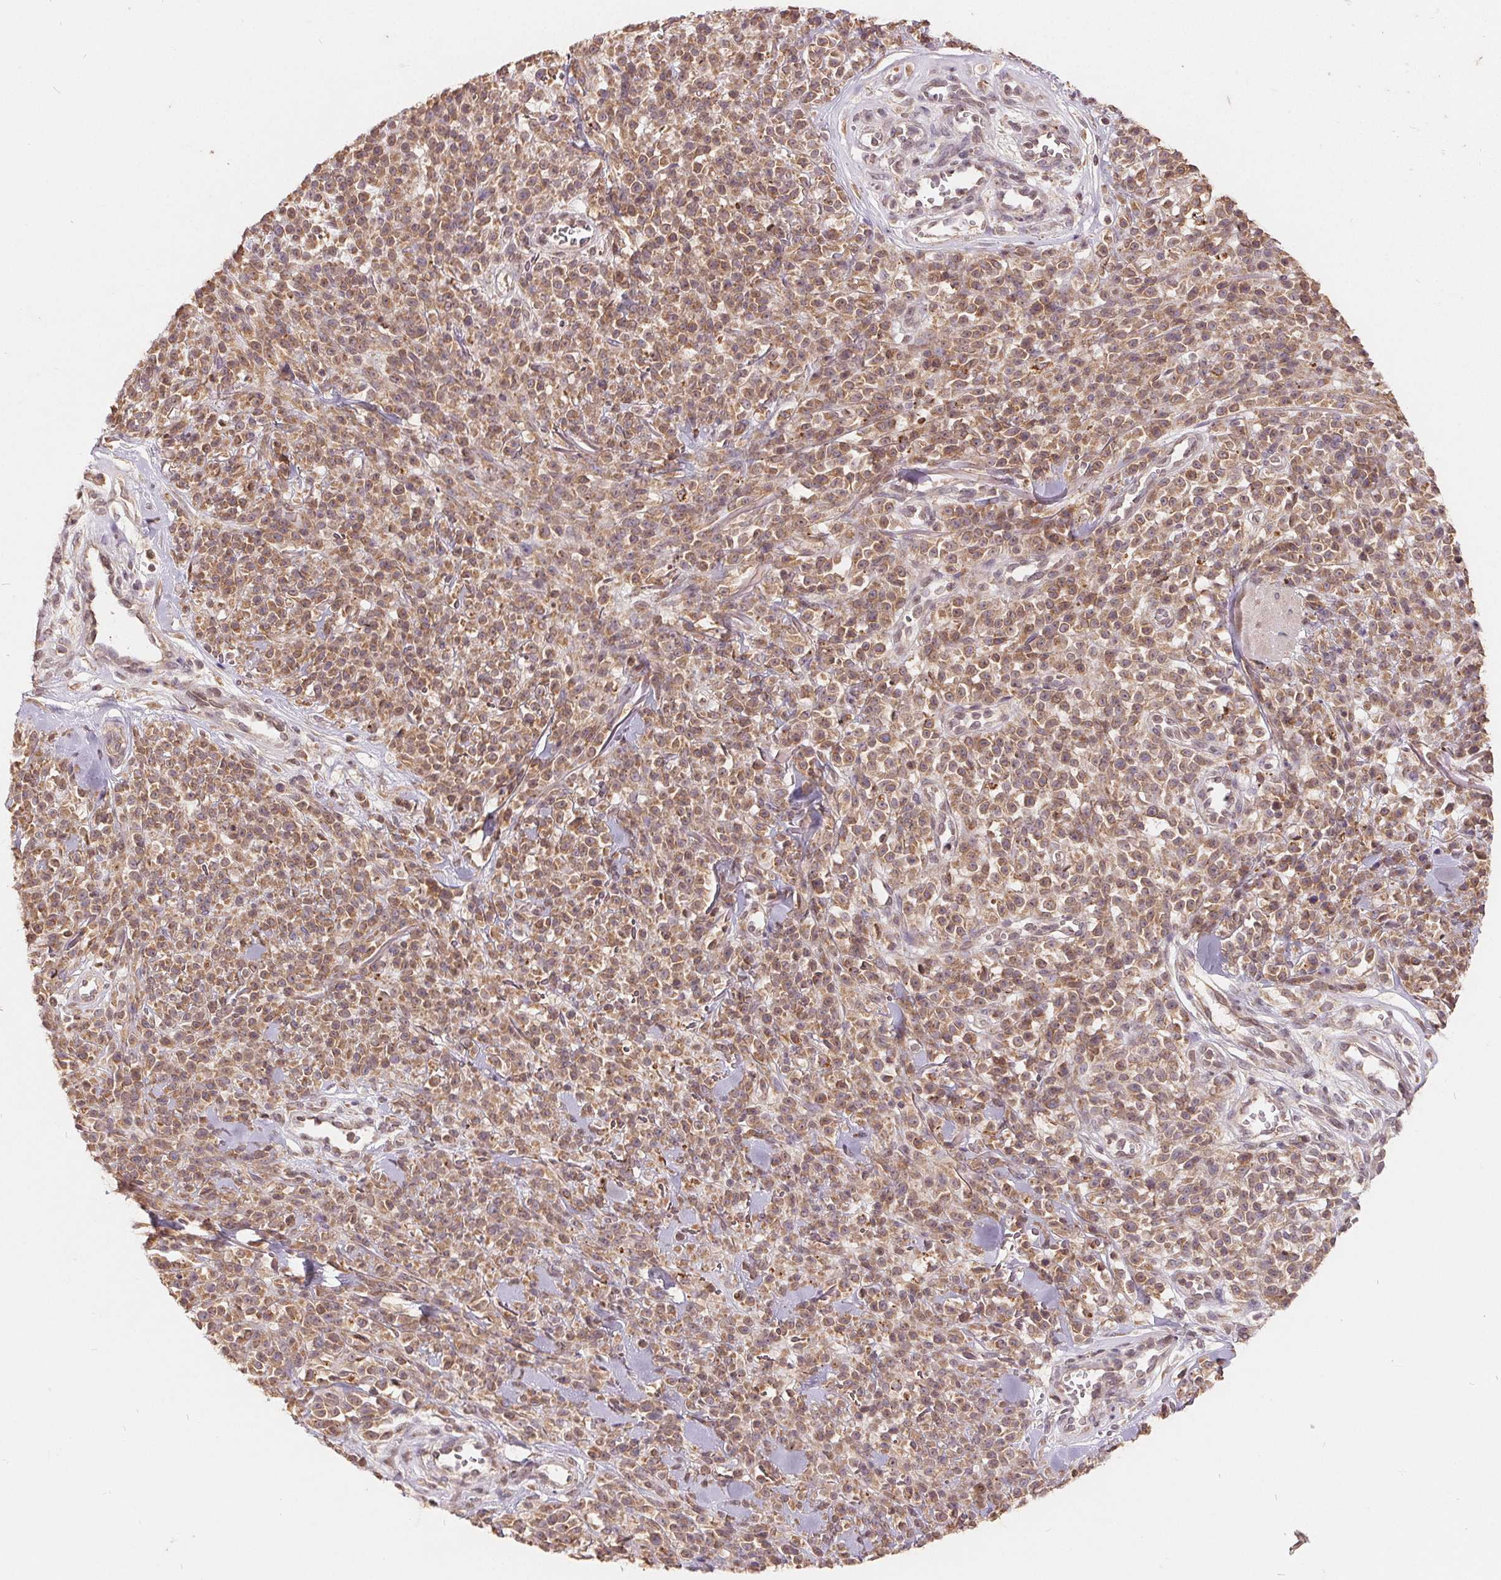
{"staining": {"intensity": "moderate", "quantity": ">75%", "location": "cytoplasmic/membranous"}, "tissue": "melanoma", "cell_type": "Tumor cells", "image_type": "cancer", "snomed": [{"axis": "morphology", "description": "Malignant melanoma, NOS"}, {"axis": "topography", "description": "Skin"}, {"axis": "topography", "description": "Skin of trunk"}], "caption": "Immunohistochemistry (IHC) photomicrograph of human melanoma stained for a protein (brown), which exhibits medium levels of moderate cytoplasmic/membranous positivity in approximately >75% of tumor cells.", "gene": "CDIPT", "patient": {"sex": "male", "age": 74}}